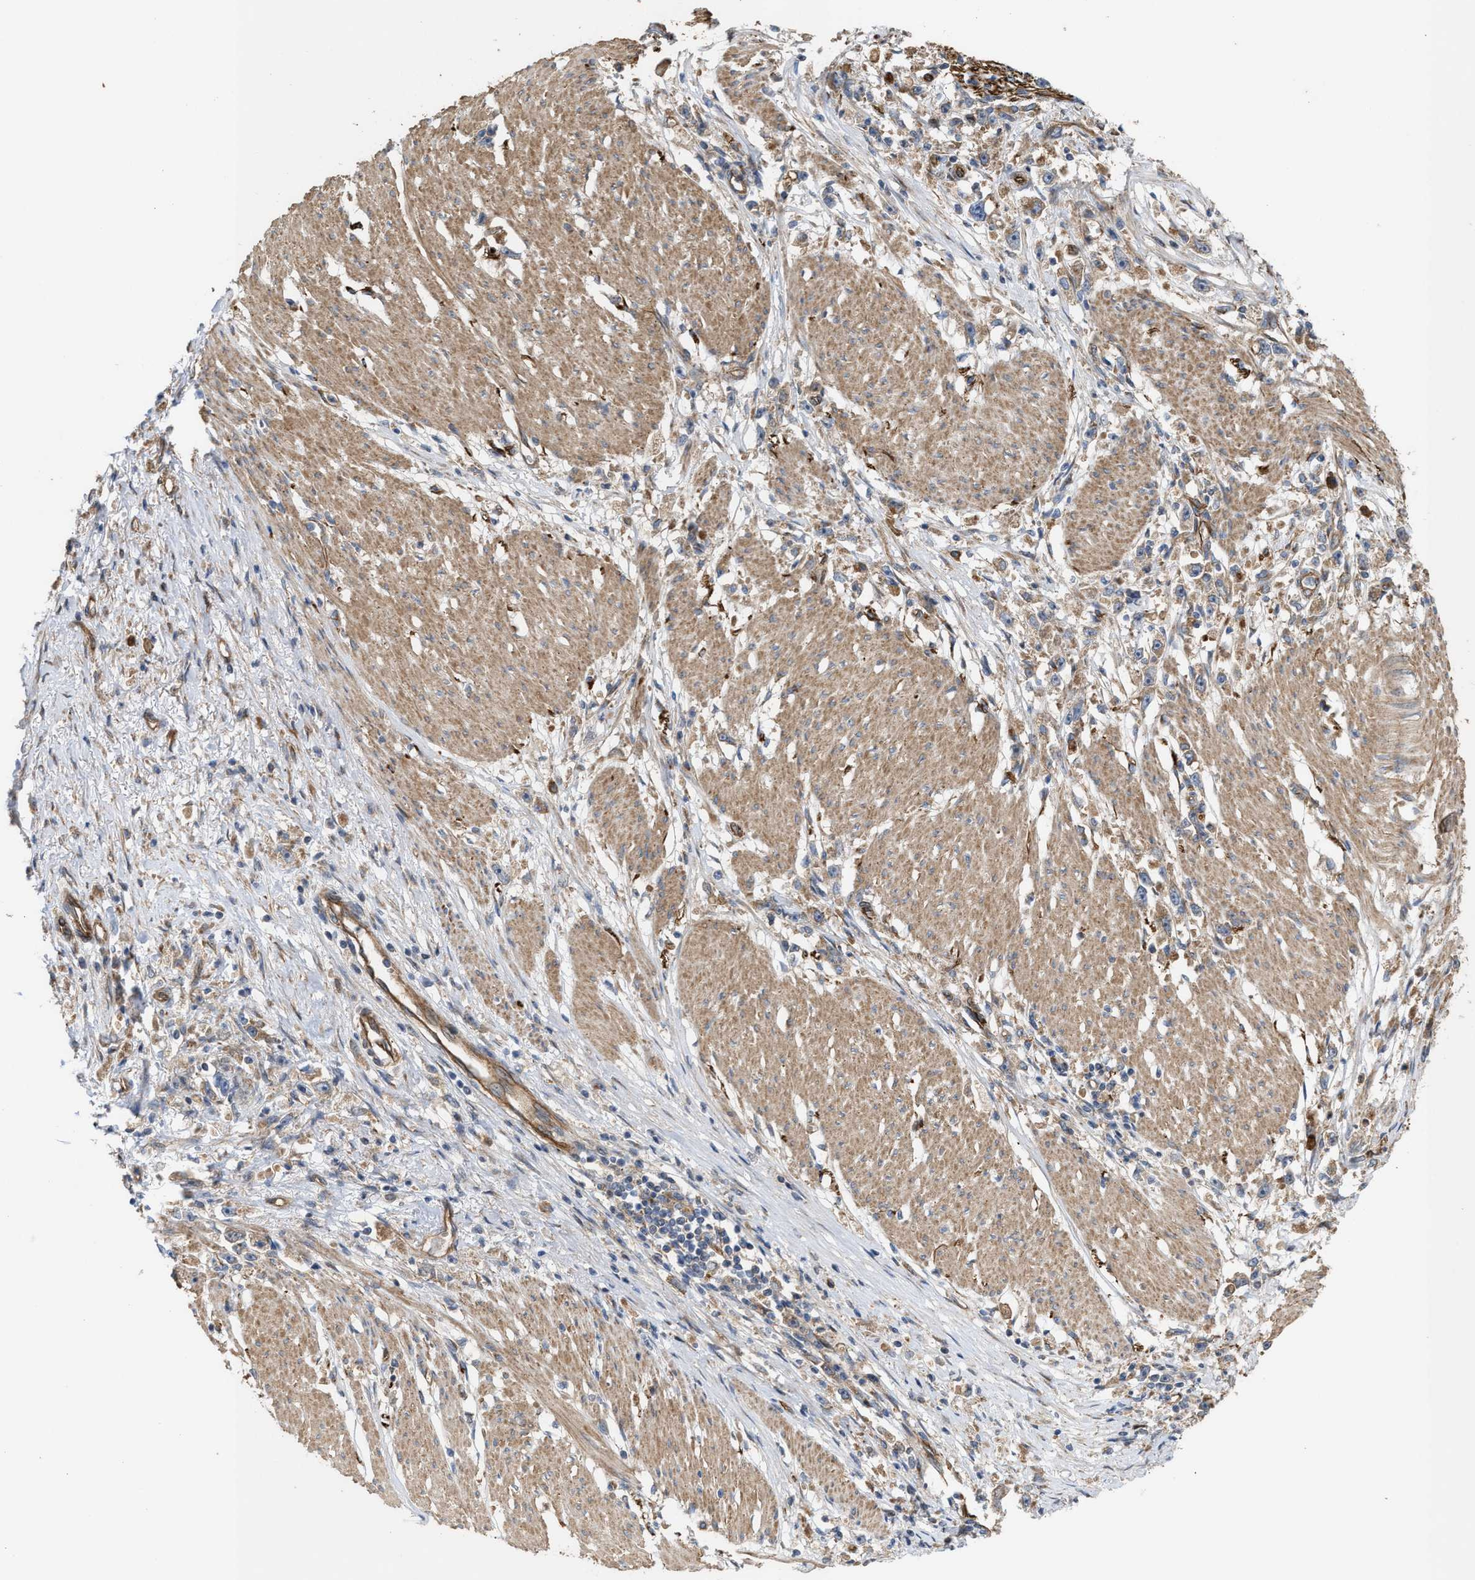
{"staining": {"intensity": "weak", "quantity": "25%-75%", "location": "cytoplasmic/membranous"}, "tissue": "stomach cancer", "cell_type": "Tumor cells", "image_type": "cancer", "snomed": [{"axis": "morphology", "description": "Adenocarcinoma, NOS"}, {"axis": "topography", "description": "Stomach"}], "caption": "Stomach adenocarcinoma tissue reveals weak cytoplasmic/membranous staining in about 25%-75% of tumor cells", "gene": "EPS15L1", "patient": {"sex": "female", "age": 59}}